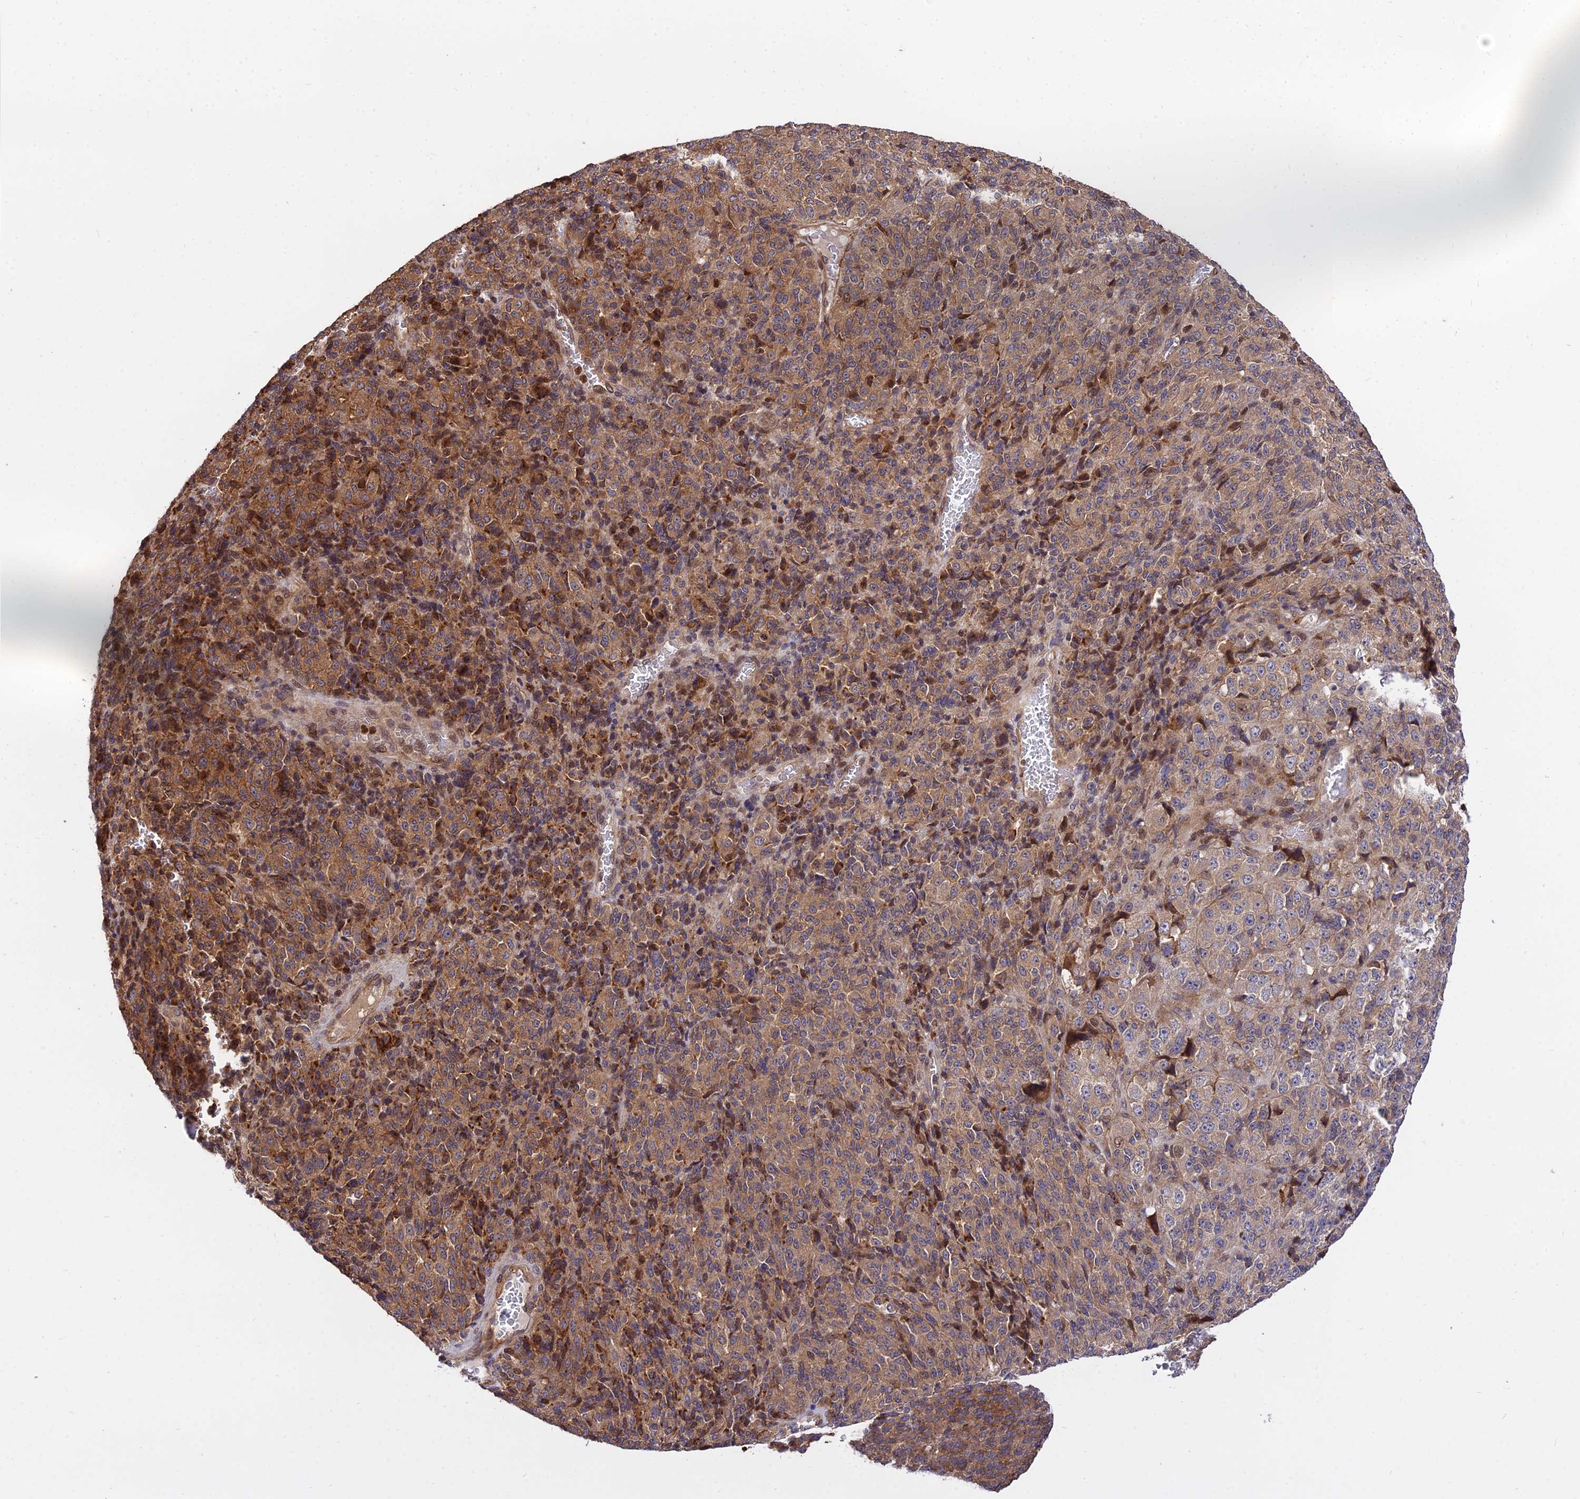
{"staining": {"intensity": "moderate", "quantity": ">75%", "location": "cytoplasmic/membranous"}, "tissue": "melanoma", "cell_type": "Tumor cells", "image_type": "cancer", "snomed": [{"axis": "morphology", "description": "Malignant melanoma, Metastatic site"}, {"axis": "topography", "description": "Brain"}], "caption": "Human melanoma stained with a protein marker exhibits moderate staining in tumor cells.", "gene": "SMG6", "patient": {"sex": "female", "age": 56}}